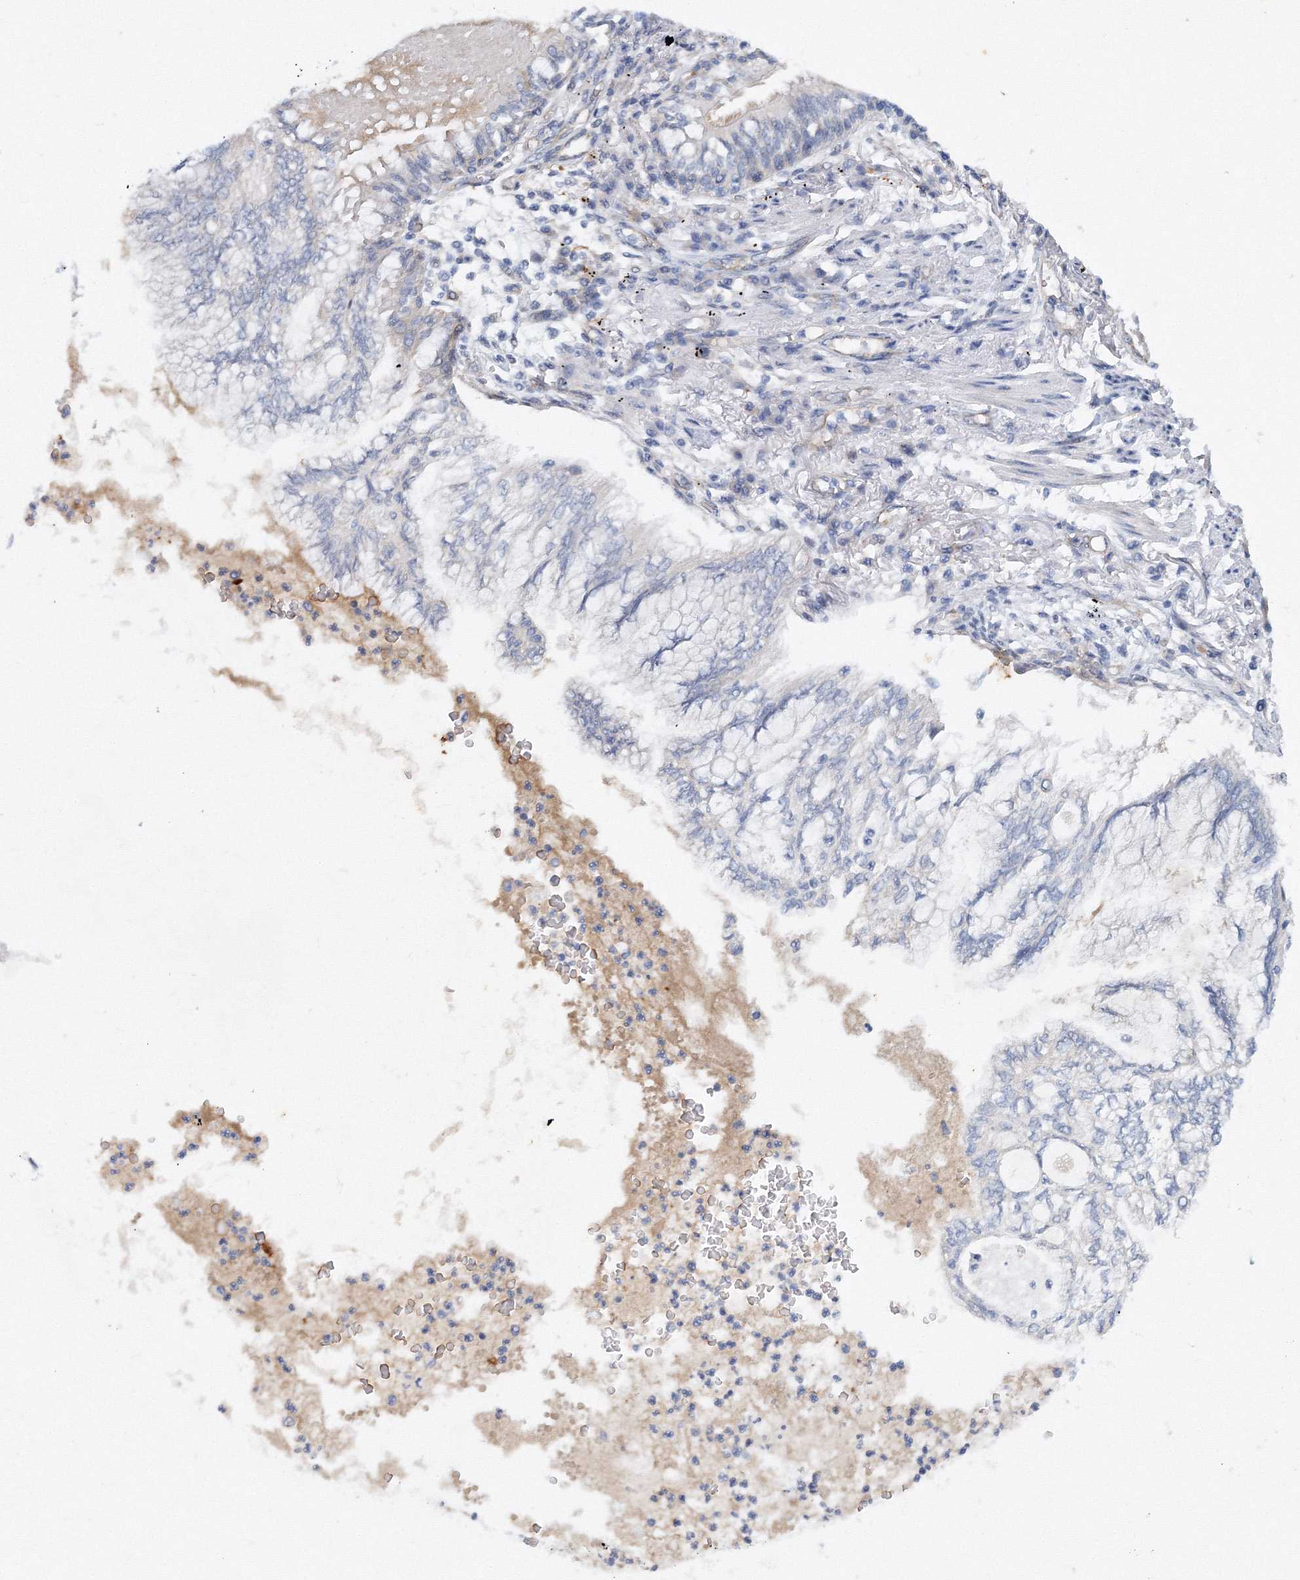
{"staining": {"intensity": "negative", "quantity": "none", "location": "none"}, "tissue": "lung cancer", "cell_type": "Tumor cells", "image_type": "cancer", "snomed": [{"axis": "morphology", "description": "Adenocarcinoma, NOS"}, {"axis": "topography", "description": "Lung"}], "caption": "DAB immunohistochemical staining of human lung cancer (adenocarcinoma) shows no significant expression in tumor cells.", "gene": "TANC1", "patient": {"sex": "female", "age": 70}}